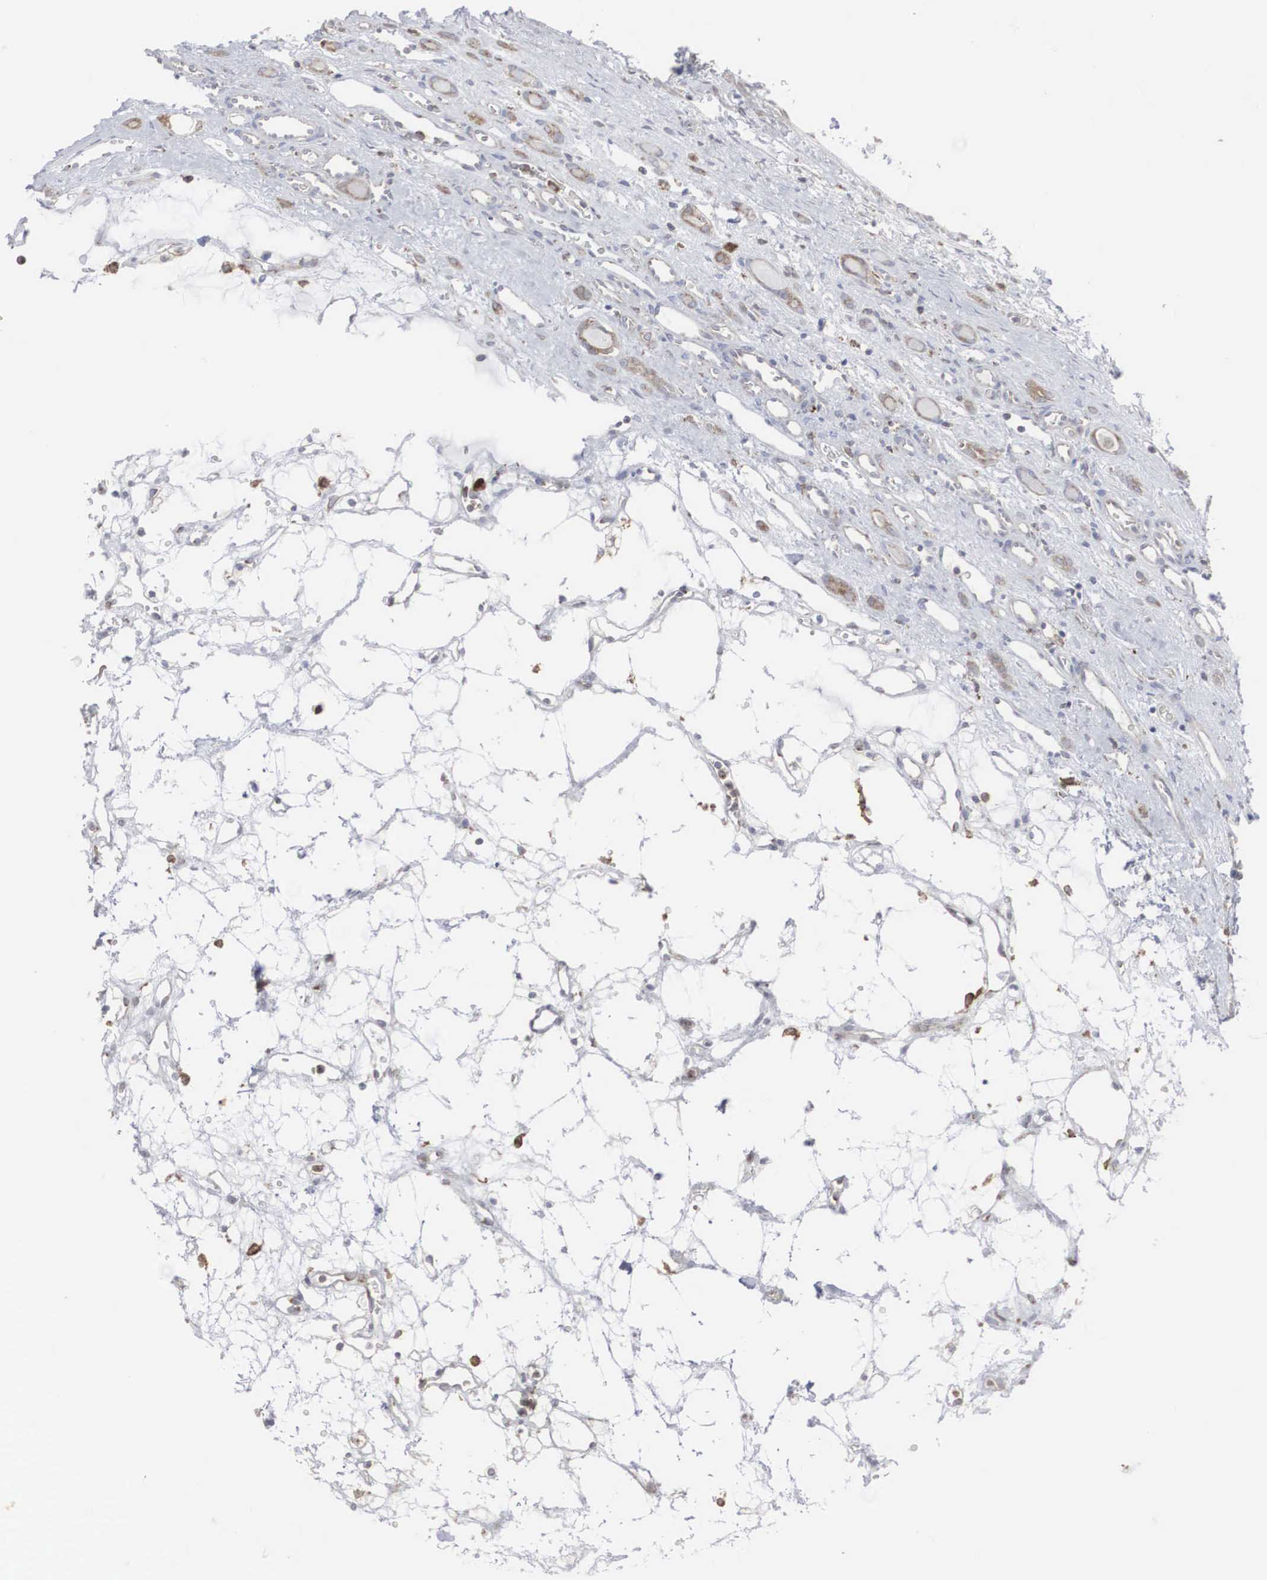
{"staining": {"intensity": "weak", "quantity": "<25%", "location": "cytoplasmic/membranous"}, "tissue": "renal cancer", "cell_type": "Tumor cells", "image_type": "cancer", "snomed": [{"axis": "morphology", "description": "Adenocarcinoma, NOS"}, {"axis": "topography", "description": "Kidney"}], "caption": "DAB (3,3'-diaminobenzidine) immunohistochemical staining of human adenocarcinoma (renal) shows no significant expression in tumor cells. (Stains: DAB IHC with hematoxylin counter stain, Microscopy: brightfield microscopy at high magnification).", "gene": "MIA2", "patient": {"sex": "female", "age": 60}}